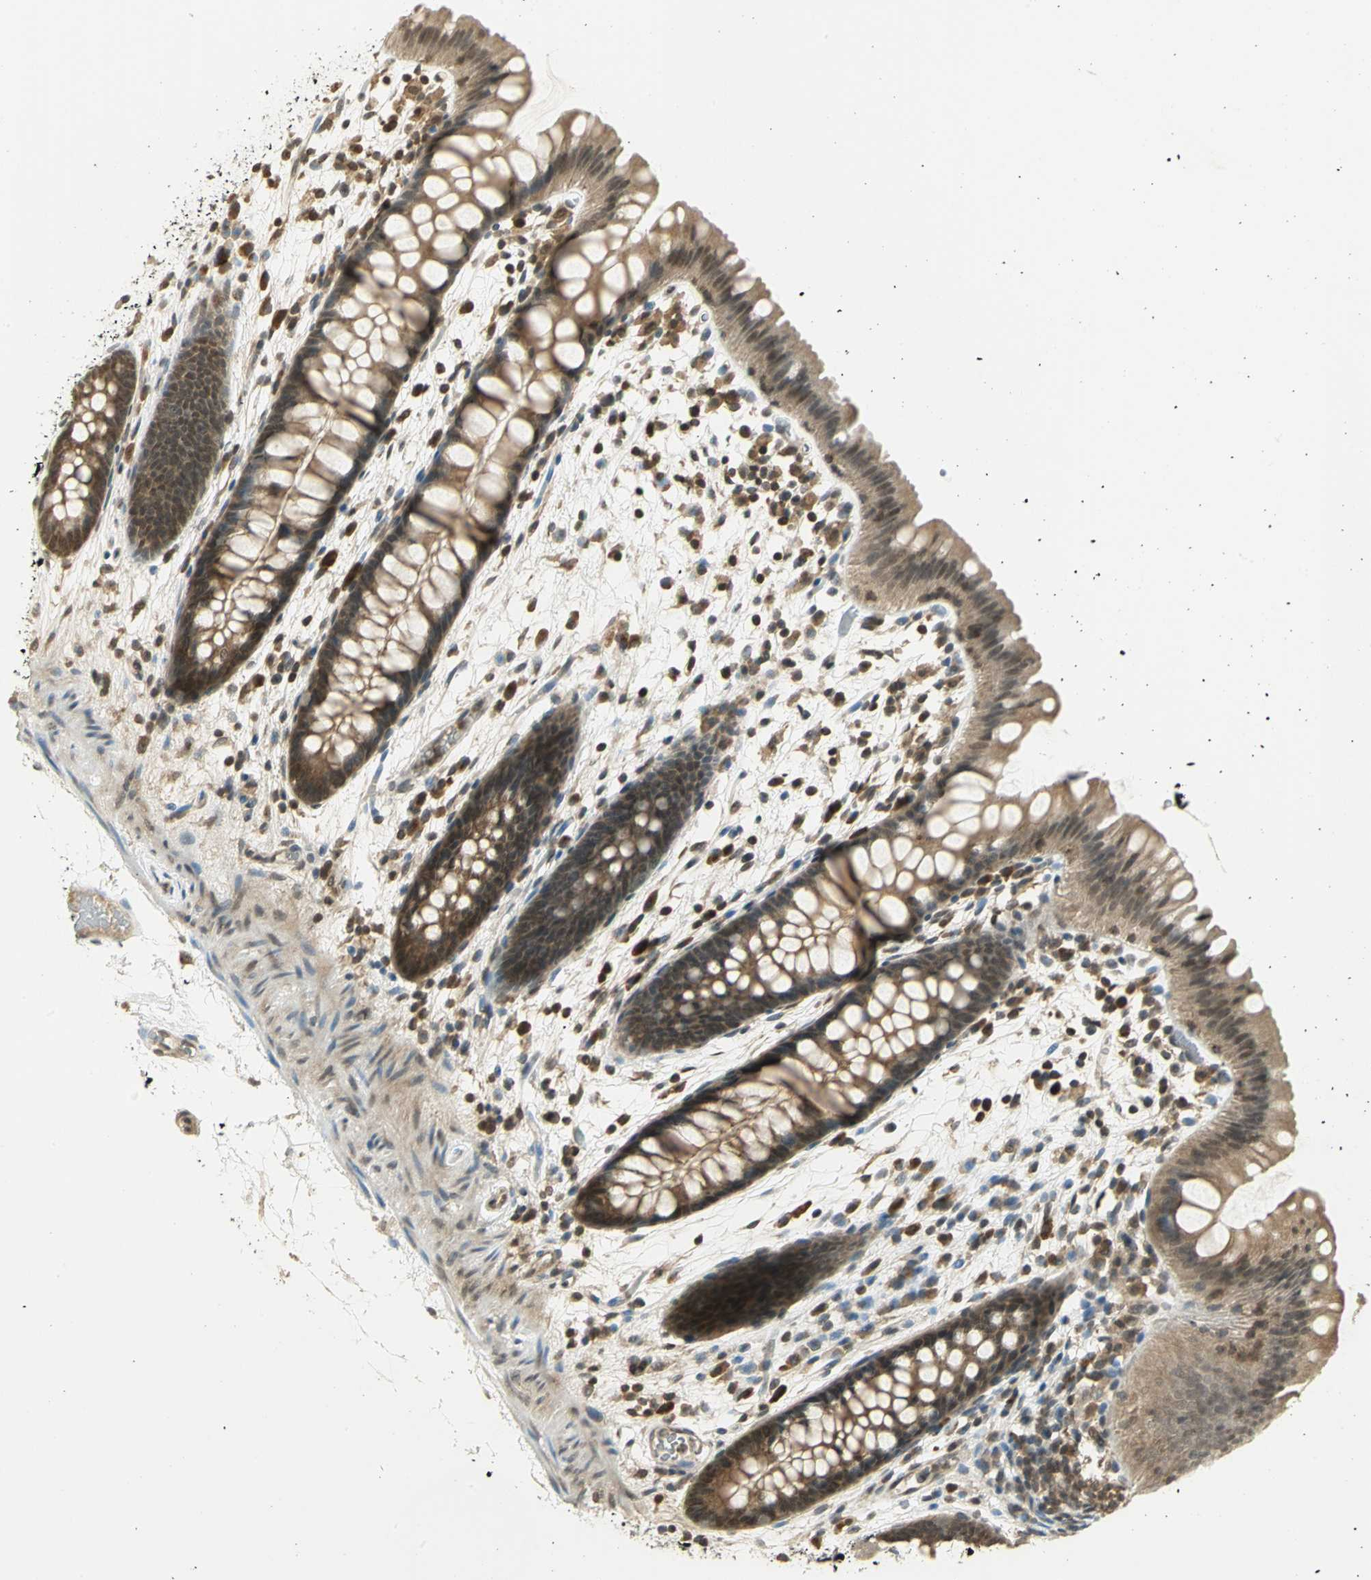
{"staining": {"intensity": "weak", "quantity": ">75%", "location": "cytoplasmic/membranous"}, "tissue": "colon", "cell_type": "Endothelial cells", "image_type": "normal", "snomed": [{"axis": "morphology", "description": "Normal tissue, NOS"}, {"axis": "topography", "description": "Smooth muscle"}, {"axis": "topography", "description": "Colon"}], "caption": "Protein expression analysis of benign colon shows weak cytoplasmic/membranous positivity in about >75% of endothelial cells. (IHC, brightfield microscopy, high magnification).", "gene": "CDC34", "patient": {"sex": "male", "age": 67}}